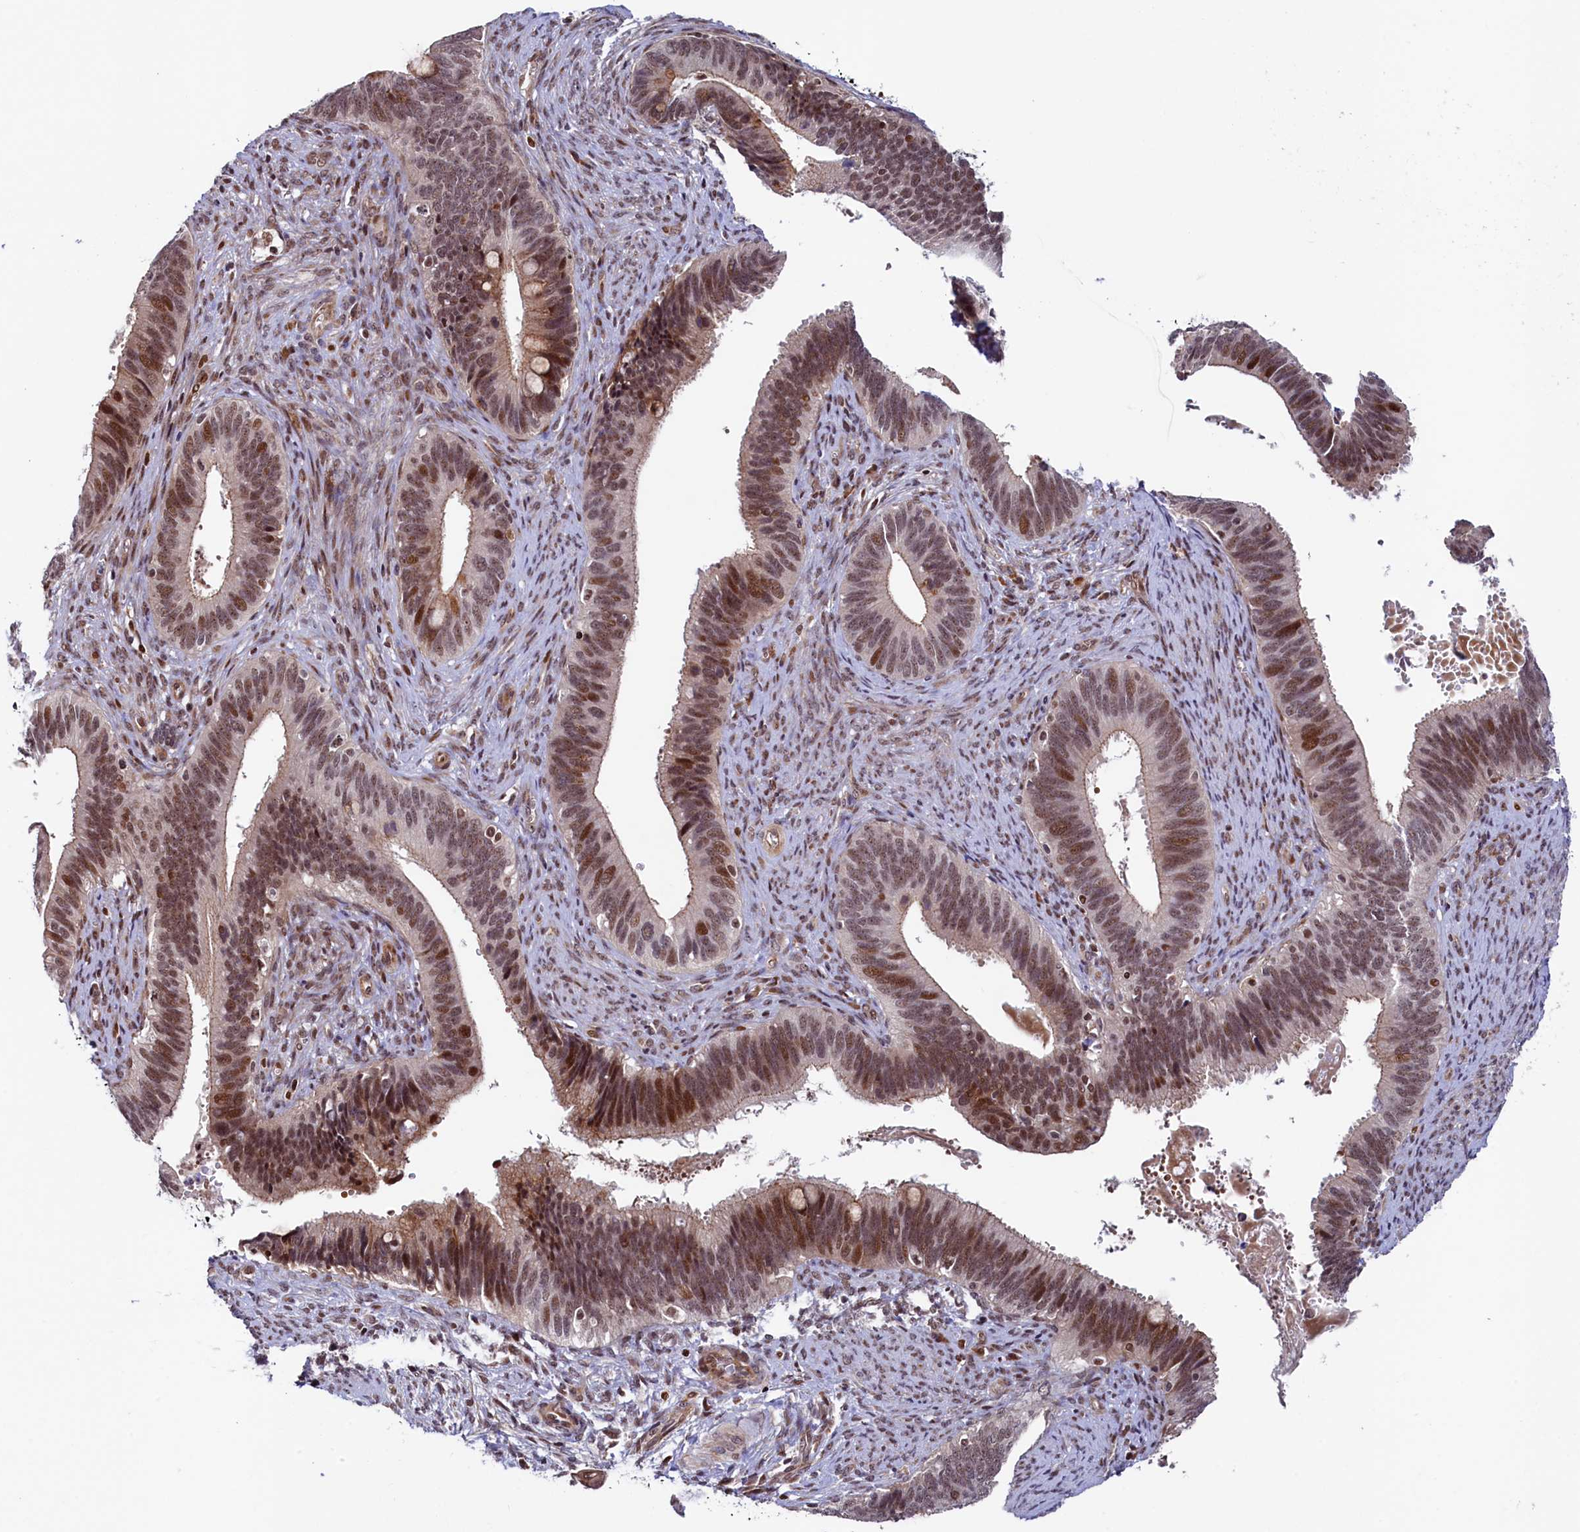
{"staining": {"intensity": "moderate", "quantity": ">75%", "location": "nuclear"}, "tissue": "cervical cancer", "cell_type": "Tumor cells", "image_type": "cancer", "snomed": [{"axis": "morphology", "description": "Adenocarcinoma, NOS"}, {"axis": "topography", "description": "Cervix"}], "caption": "DAB immunohistochemical staining of cervical cancer reveals moderate nuclear protein staining in approximately >75% of tumor cells.", "gene": "LEO1", "patient": {"sex": "female", "age": 42}}